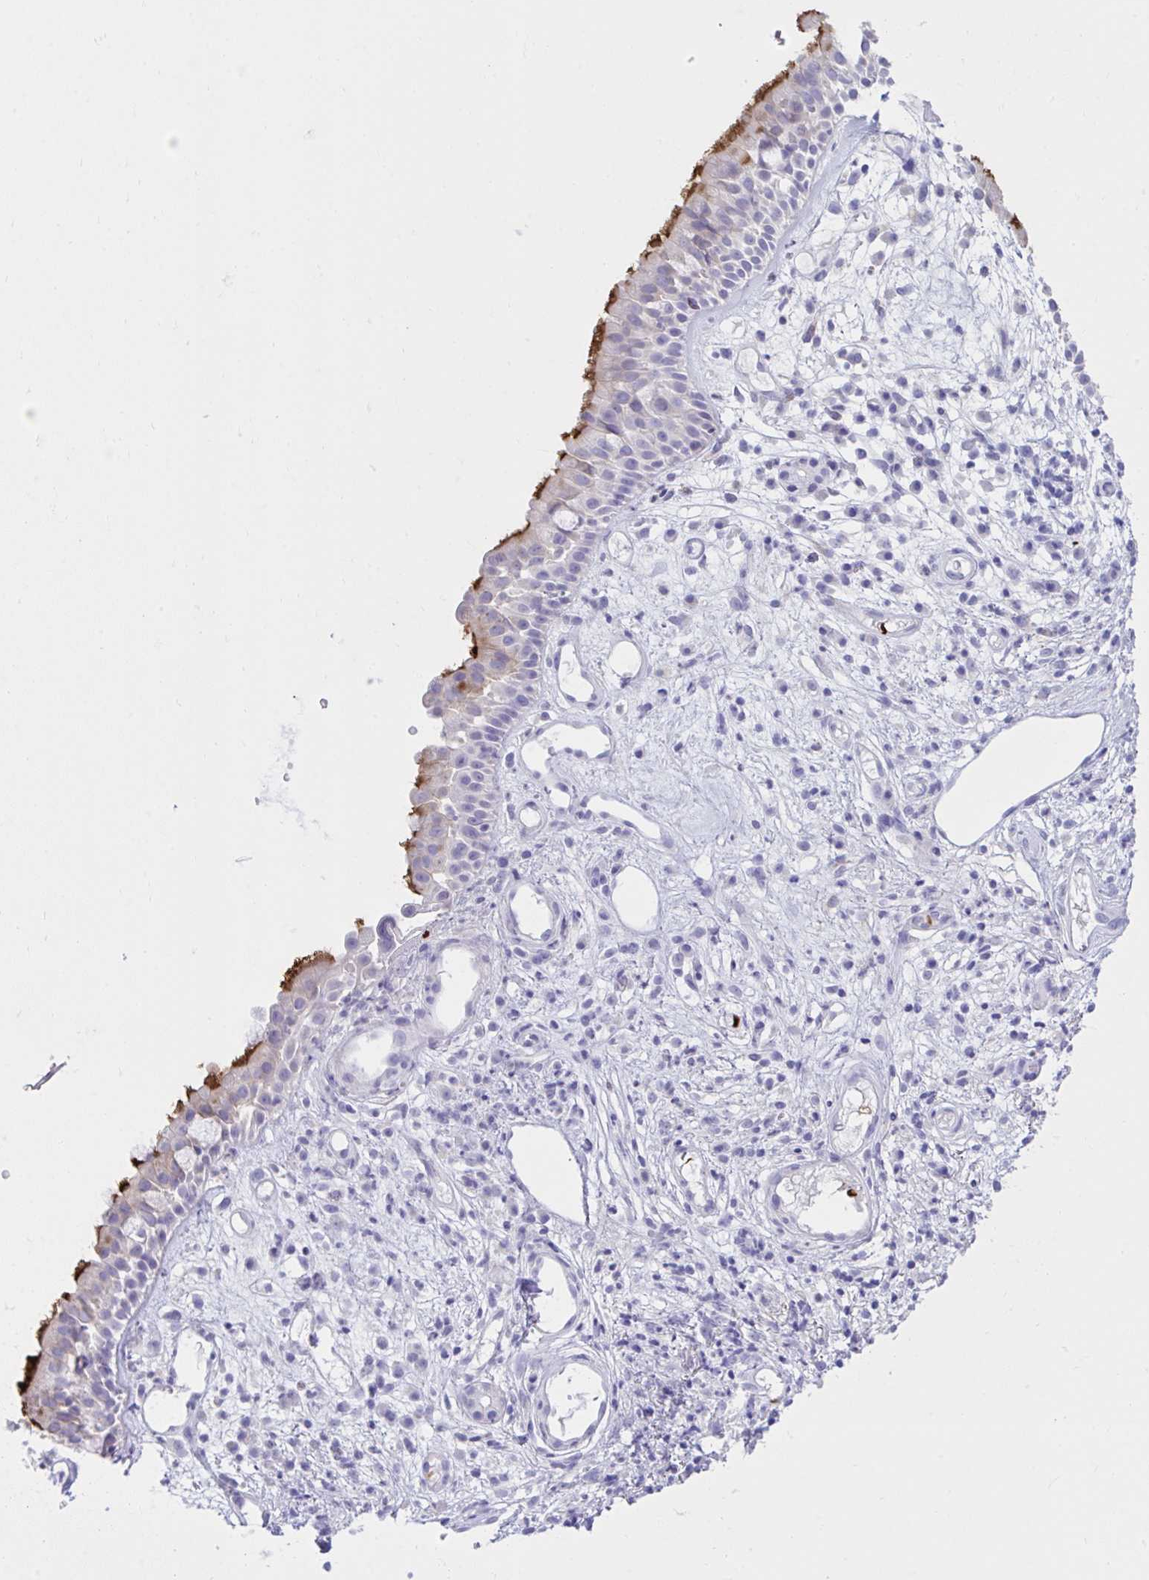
{"staining": {"intensity": "strong", "quantity": "<25%", "location": "cytoplasmic/membranous"}, "tissue": "nasopharynx", "cell_type": "Respiratory epithelial cells", "image_type": "normal", "snomed": [{"axis": "morphology", "description": "Normal tissue, NOS"}, {"axis": "morphology", "description": "Inflammation, NOS"}, {"axis": "topography", "description": "Nasopharynx"}], "caption": "Immunohistochemistry (IHC) (DAB (3,3'-diaminobenzidine)) staining of normal human nasopharynx shows strong cytoplasmic/membranous protein positivity in approximately <25% of respiratory epithelial cells.", "gene": "PLEKHH1", "patient": {"sex": "male", "age": 54}}